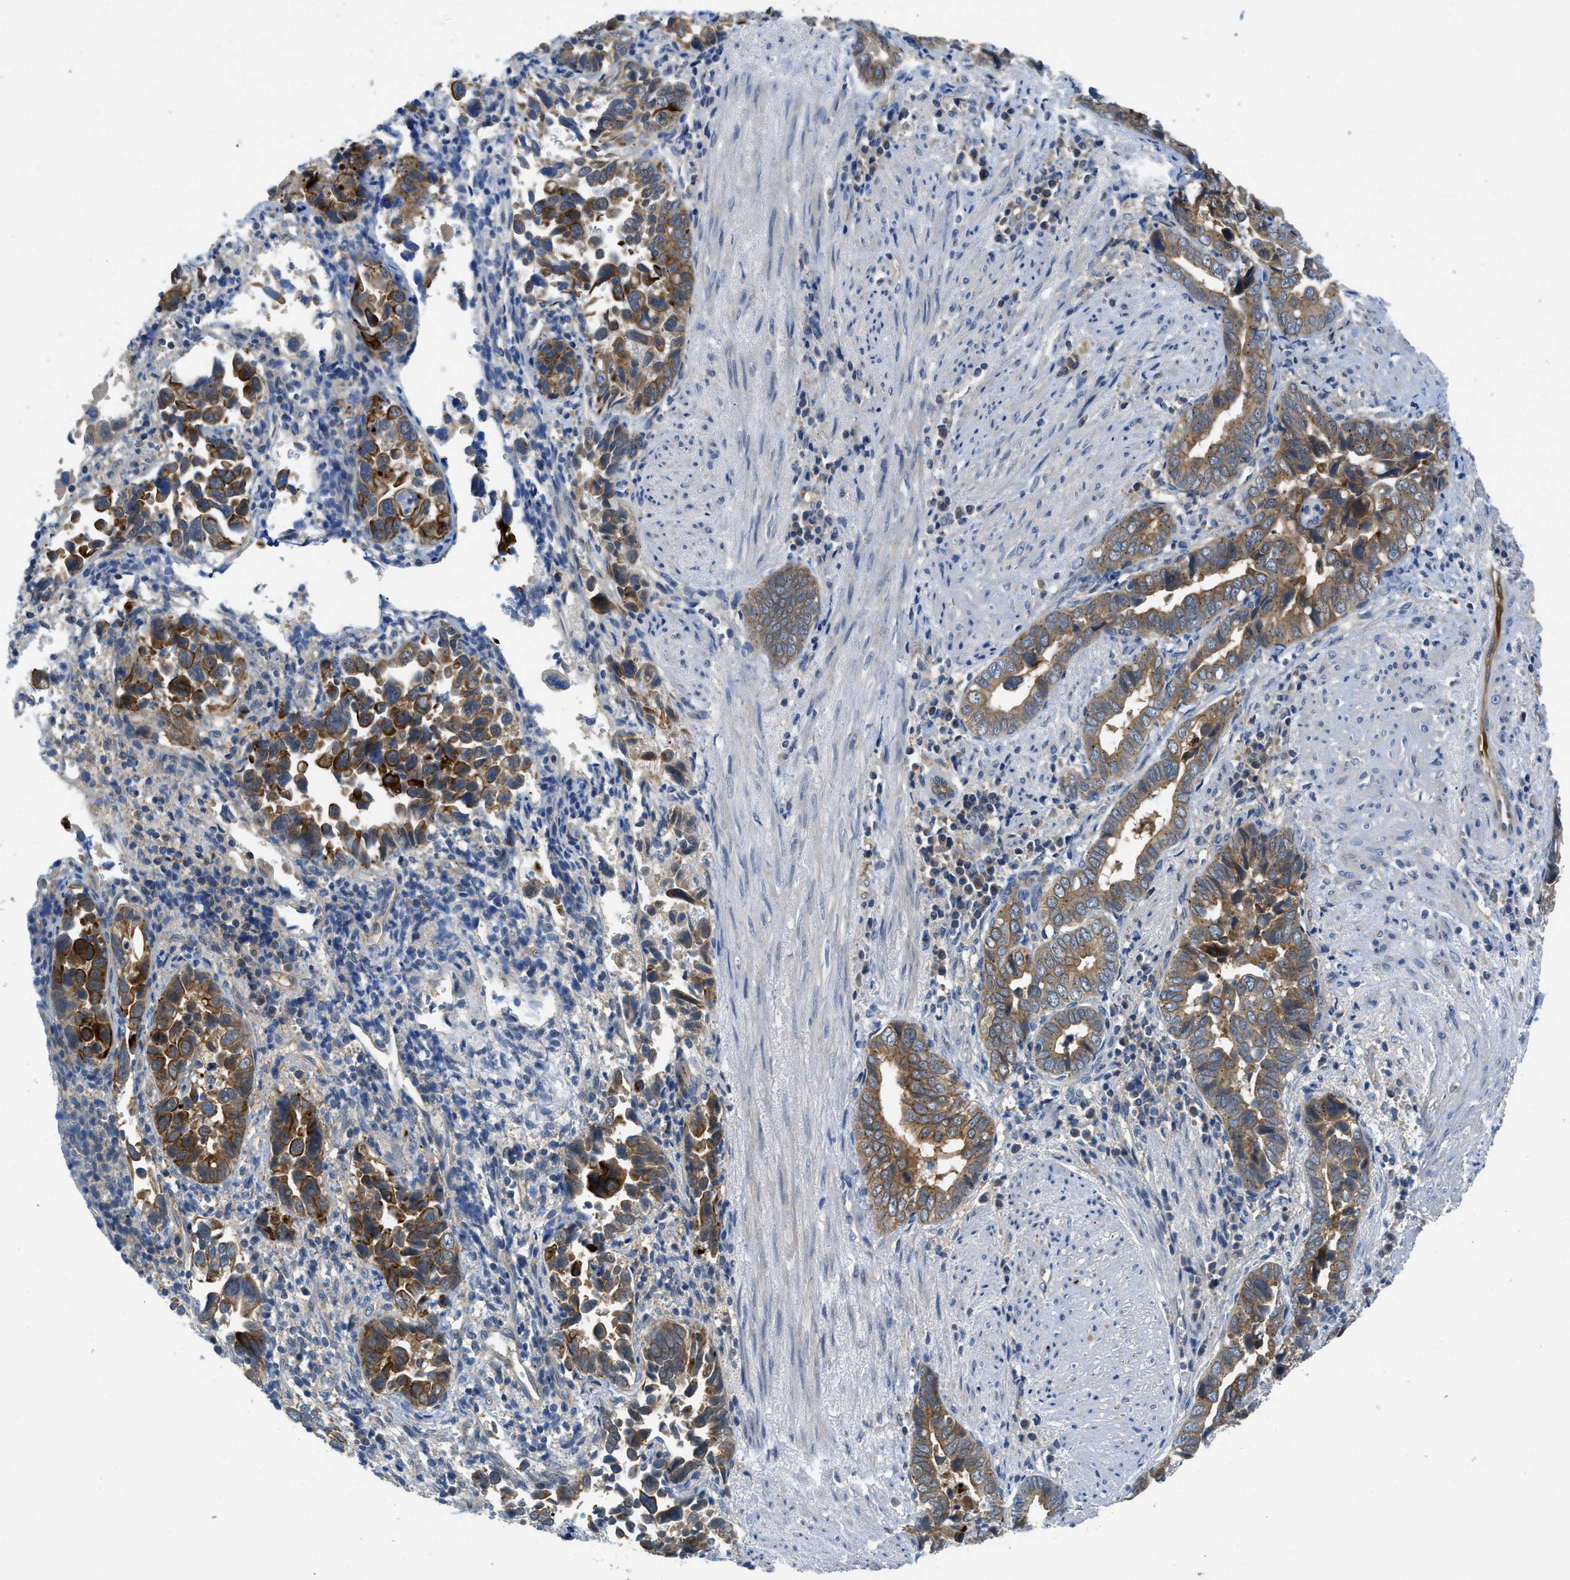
{"staining": {"intensity": "moderate", "quantity": ">75%", "location": "cytoplasmic/membranous"}, "tissue": "liver cancer", "cell_type": "Tumor cells", "image_type": "cancer", "snomed": [{"axis": "morphology", "description": "Cholangiocarcinoma"}, {"axis": "topography", "description": "Liver"}], "caption": "The immunohistochemical stain highlights moderate cytoplasmic/membranous positivity in tumor cells of liver cancer tissue.", "gene": "RIPK2", "patient": {"sex": "female", "age": 79}}